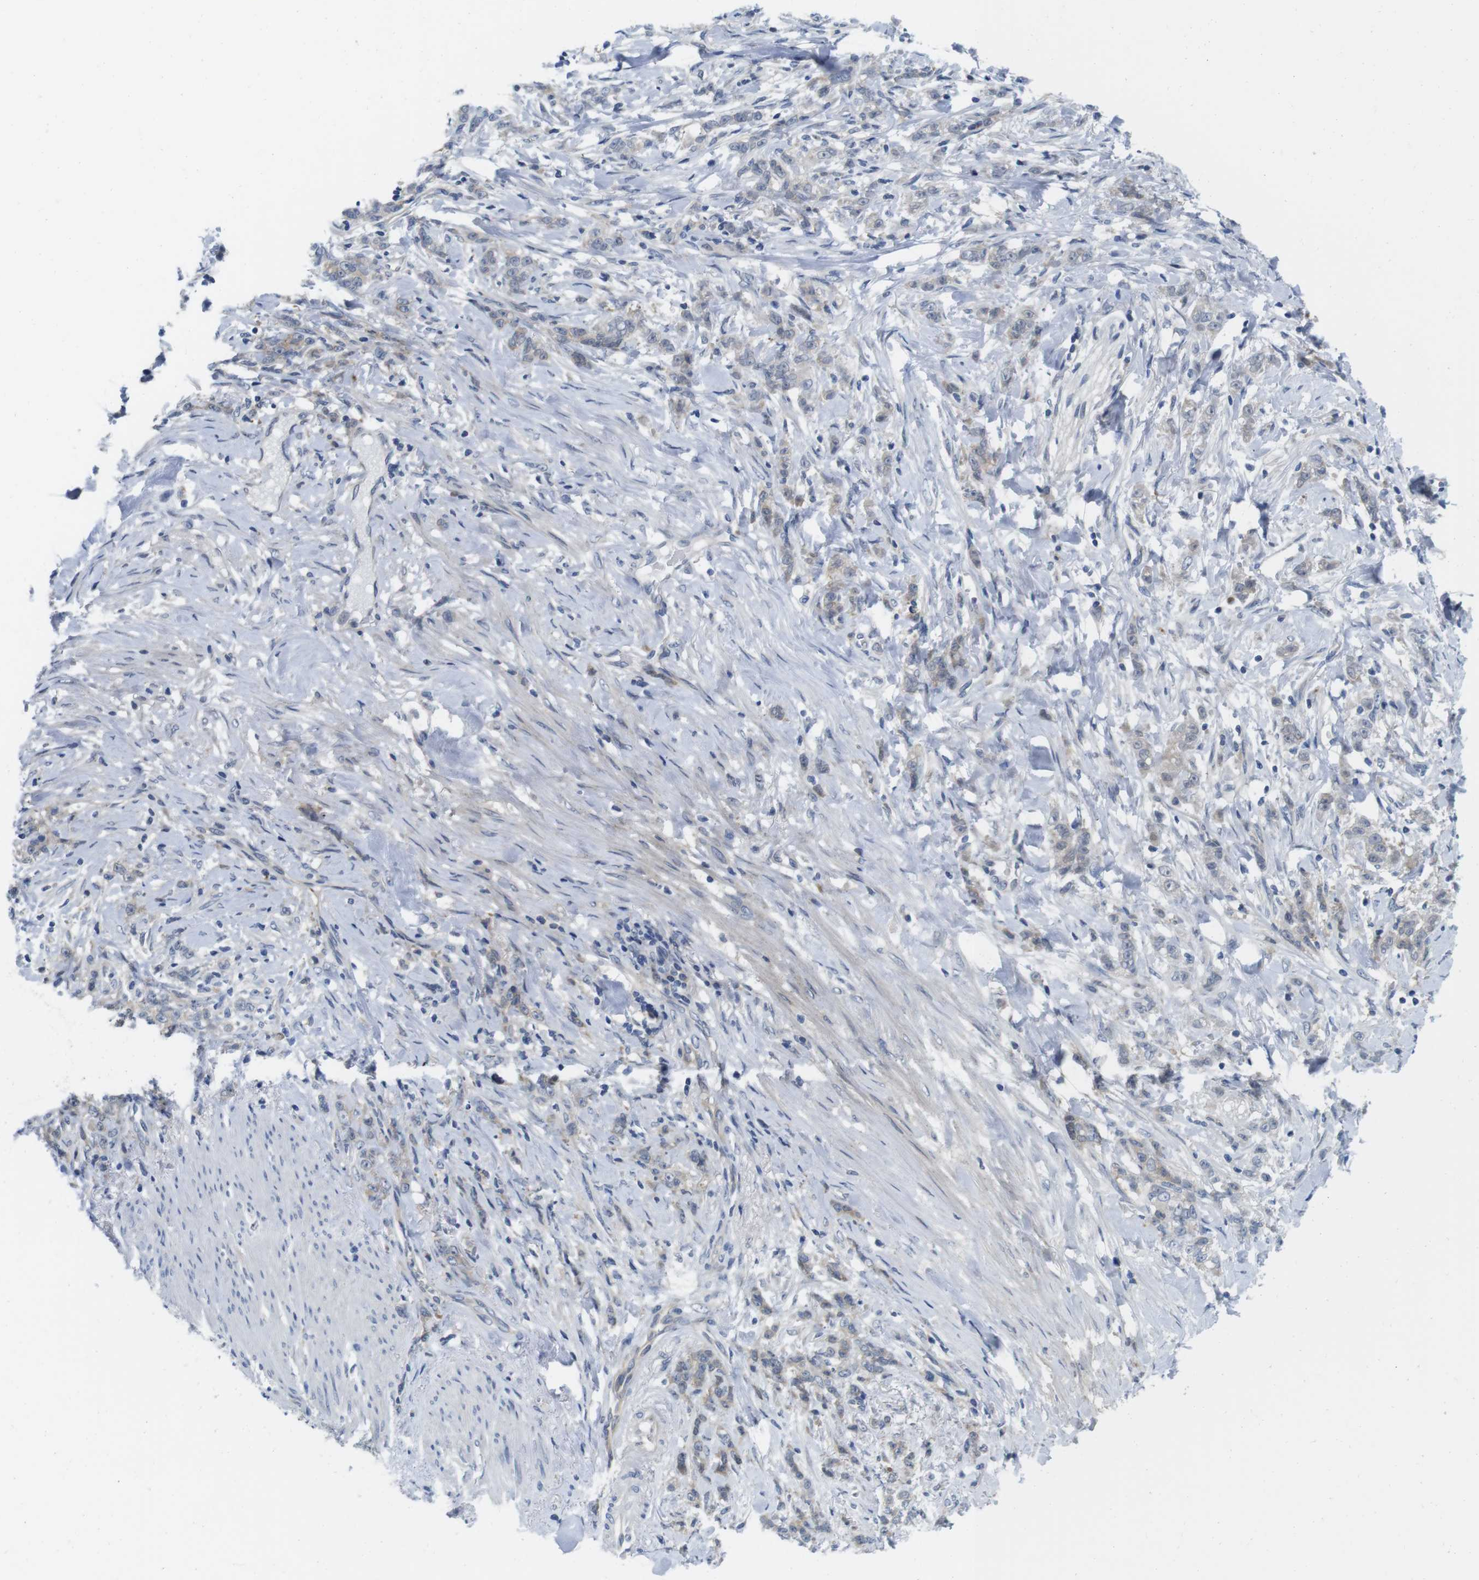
{"staining": {"intensity": "weak", "quantity": ">75%", "location": "cytoplasmic/membranous"}, "tissue": "stomach cancer", "cell_type": "Tumor cells", "image_type": "cancer", "snomed": [{"axis": "morphology", "description": "Adenocarcinoma, NOS"}, {"axis": "topography", "description": "Stomach, lower"}], "caption": "This is a photomicrograph of immunohistochemistry staining of stomach cancer (adenocarcinoma), which shows weak staining in the cytoplasmic/membranous of tumor cells.", "gene": "CASP2", "patient": {"sex": "male", "age": 88}}